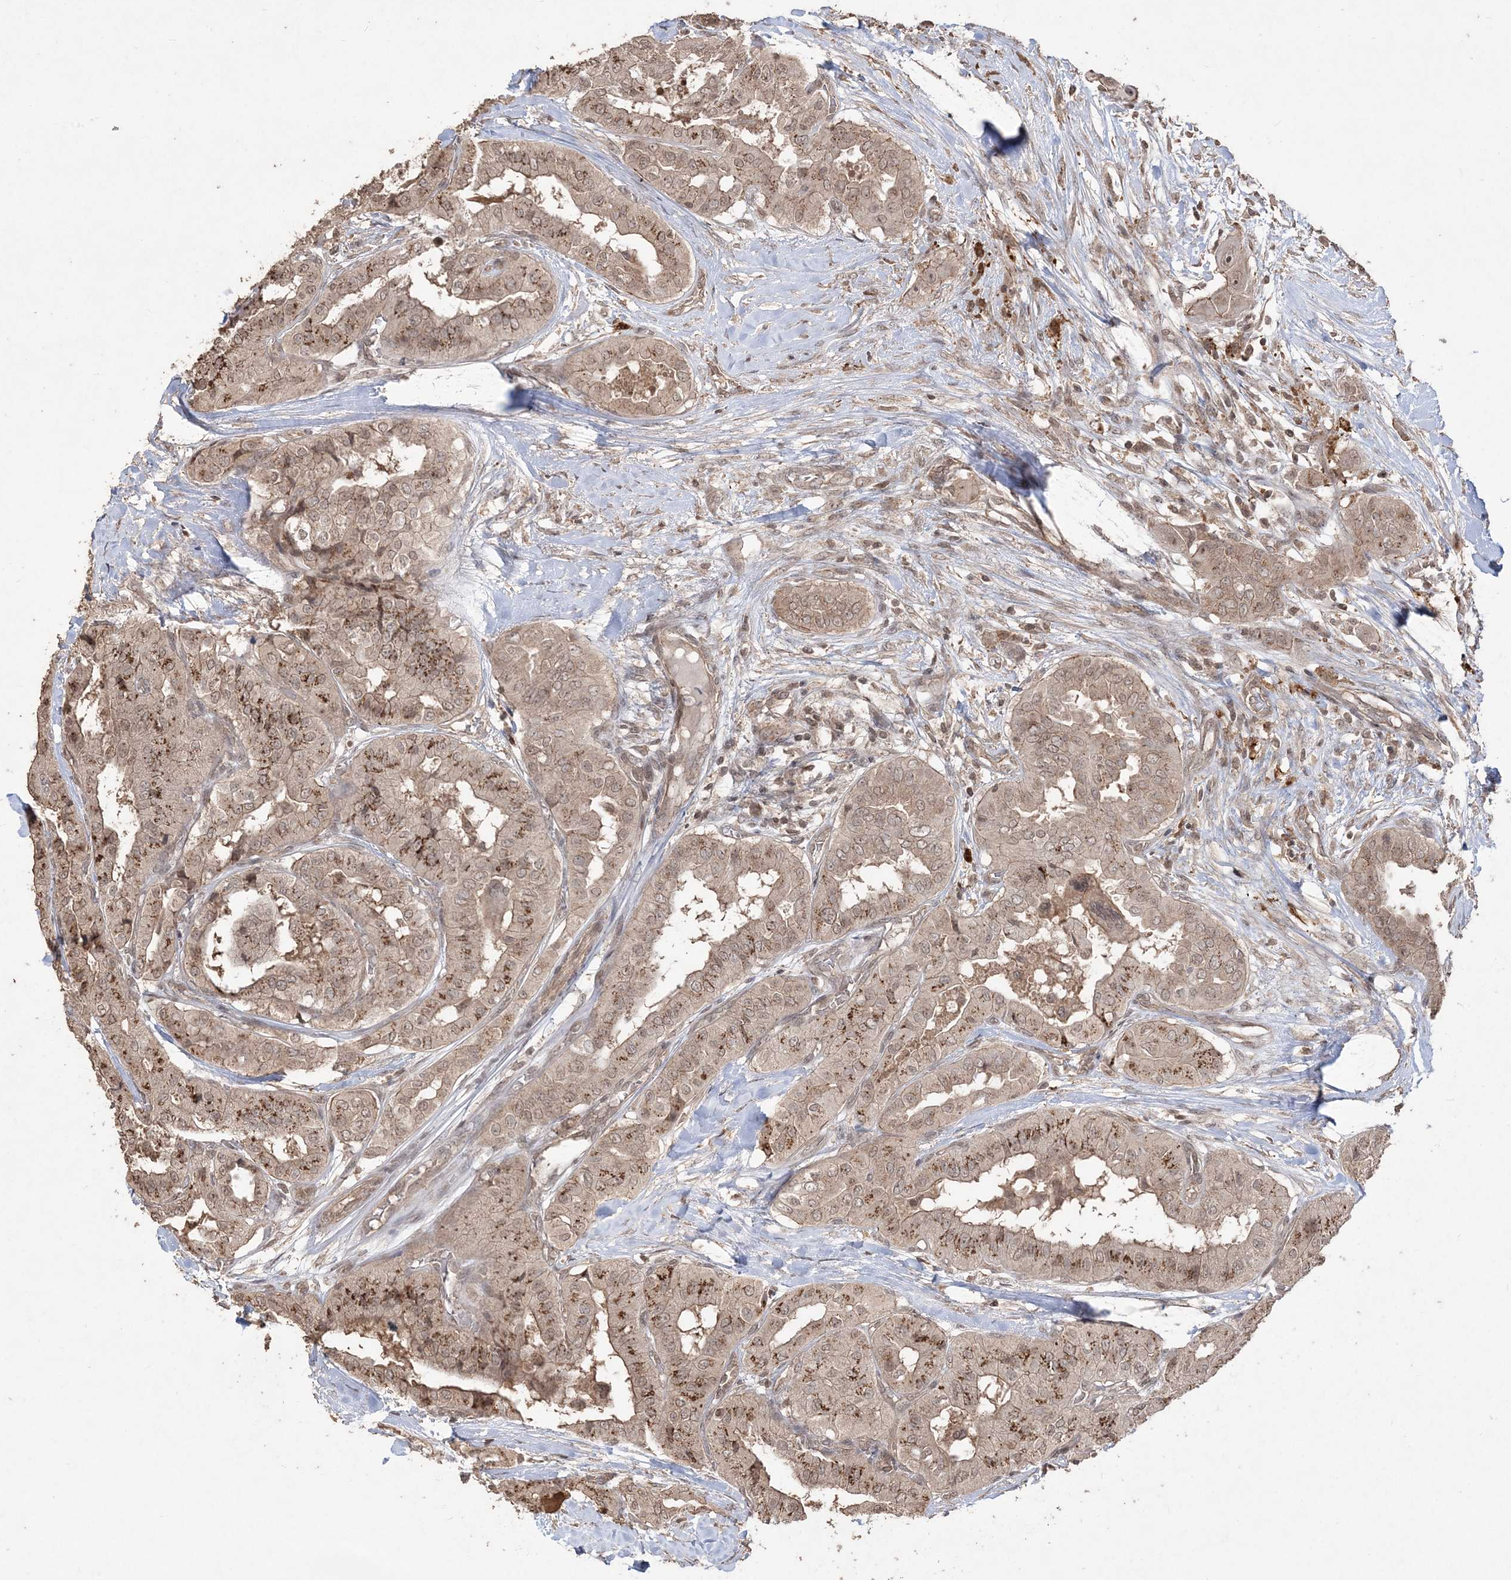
{"staining": {"intensity": "moderate", "quantity": ">75%", "location": "cytoplasmic/membranous,nuclear"}, "tissue": "thyroid cancer", "cell_type": "Tumor cells", "image_type": "cancer", "snomed": [{"axis": "morphology", "description": "Papillary adenocarcinoma, NOS"}, {"axis": "topography", "description": "Thyroid gland"}], "caption": "An immunohistochemistry (IHC) histopathology image of tumor tissue is shown. Protein staining in brown labels moderate cytoplasmic/membranous and nuclear positivity in thyroid cancer within tumor cells.", "gene": "EHHADH", "patient": {"sex": "female", "age": 59}}